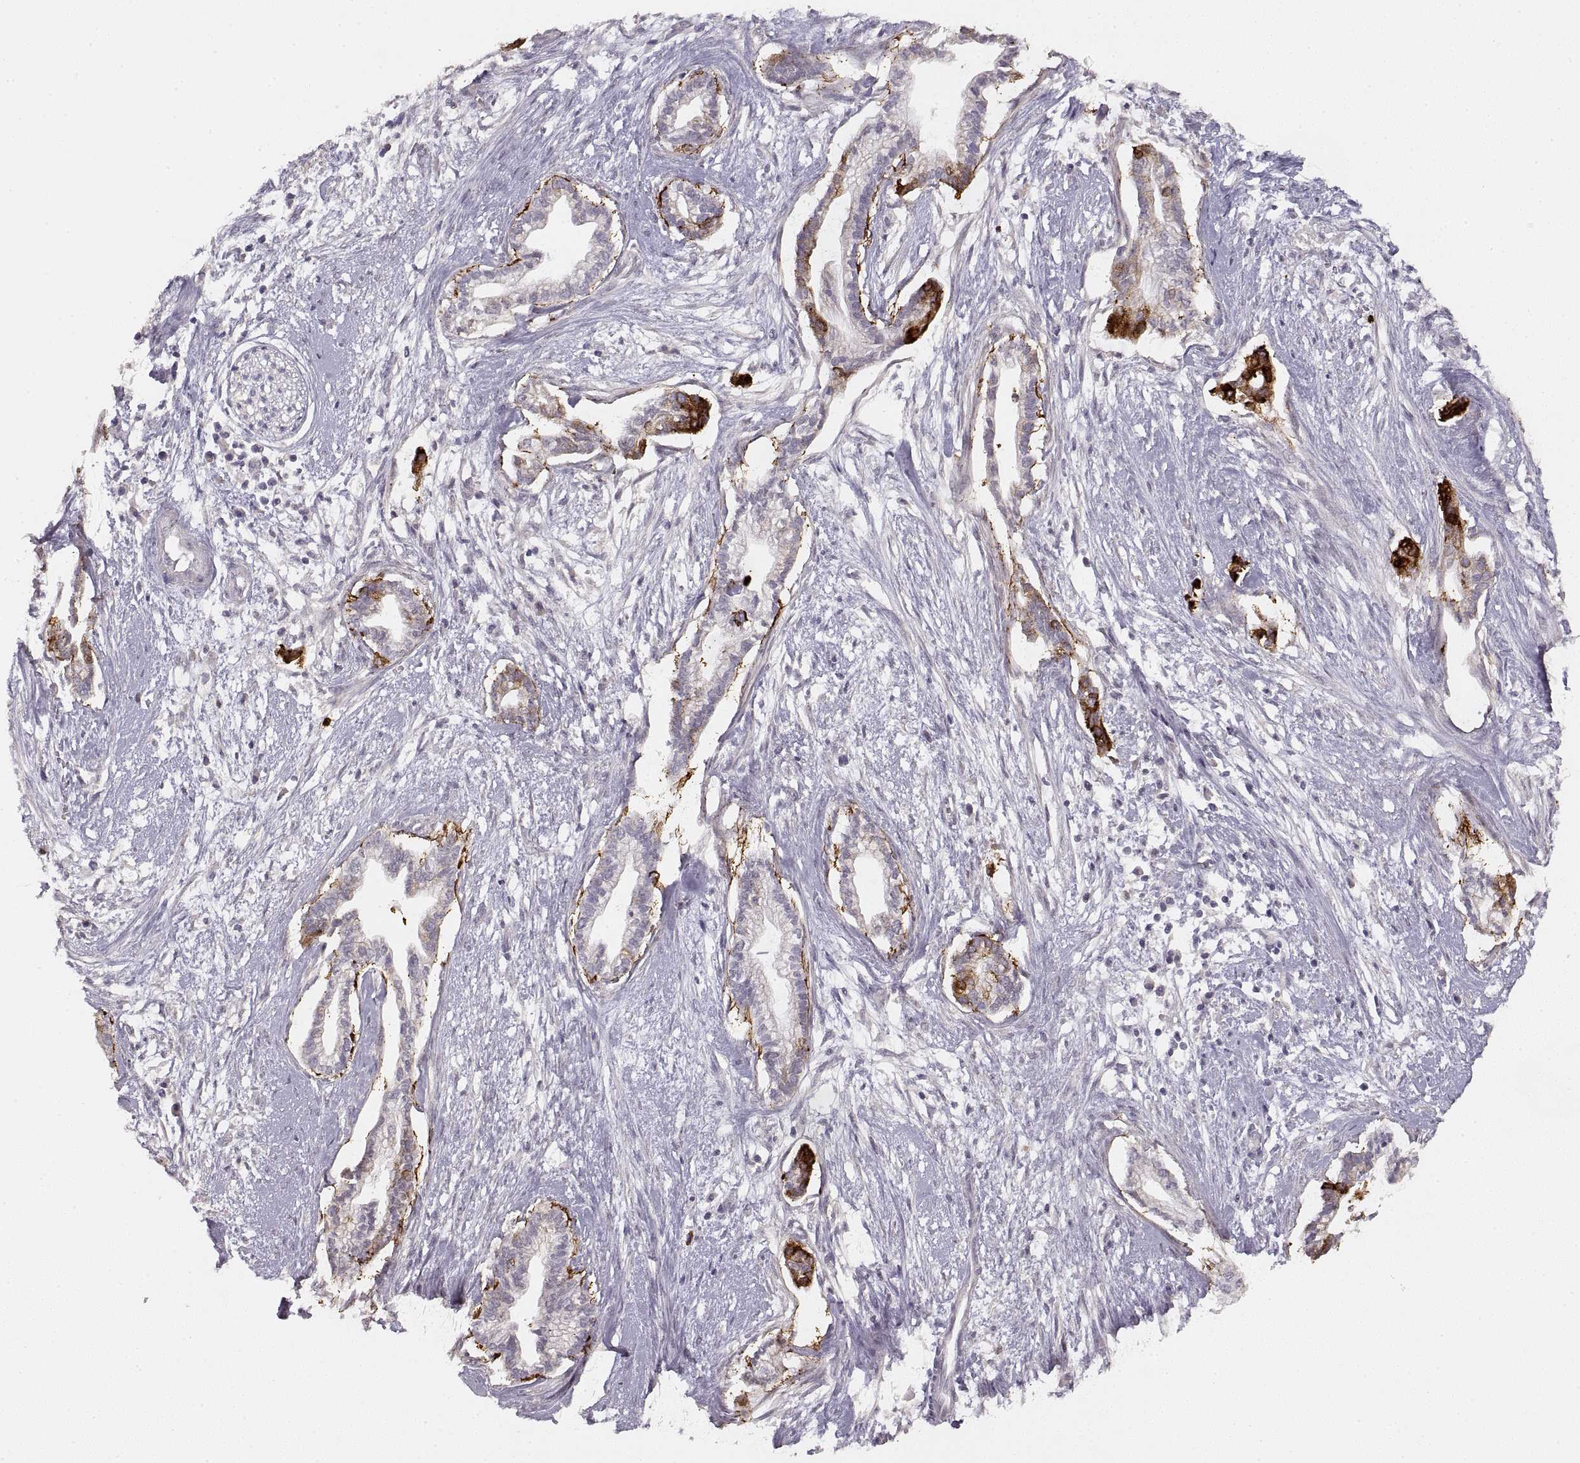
{"staining": {"intensity": "strong", "quantity": "<25%", "location": "cytoplasmic/membranous"}, "tissue": "cervical cancer", "cell_type": "Tumor cells", "image_type": "cancer", "snomed": [{"axis": "morphology", "description": "Adenocarcinoma, NOS"}, {"axis": "topography", "description": "Cervix"}], "caption": "A brown stain labels strong cytoplasmic/membranous positivity of a protein in human cervical cancer tumor cells.", "gene": "LAMC2", "patient": {"sex": "female", "age": 62}}